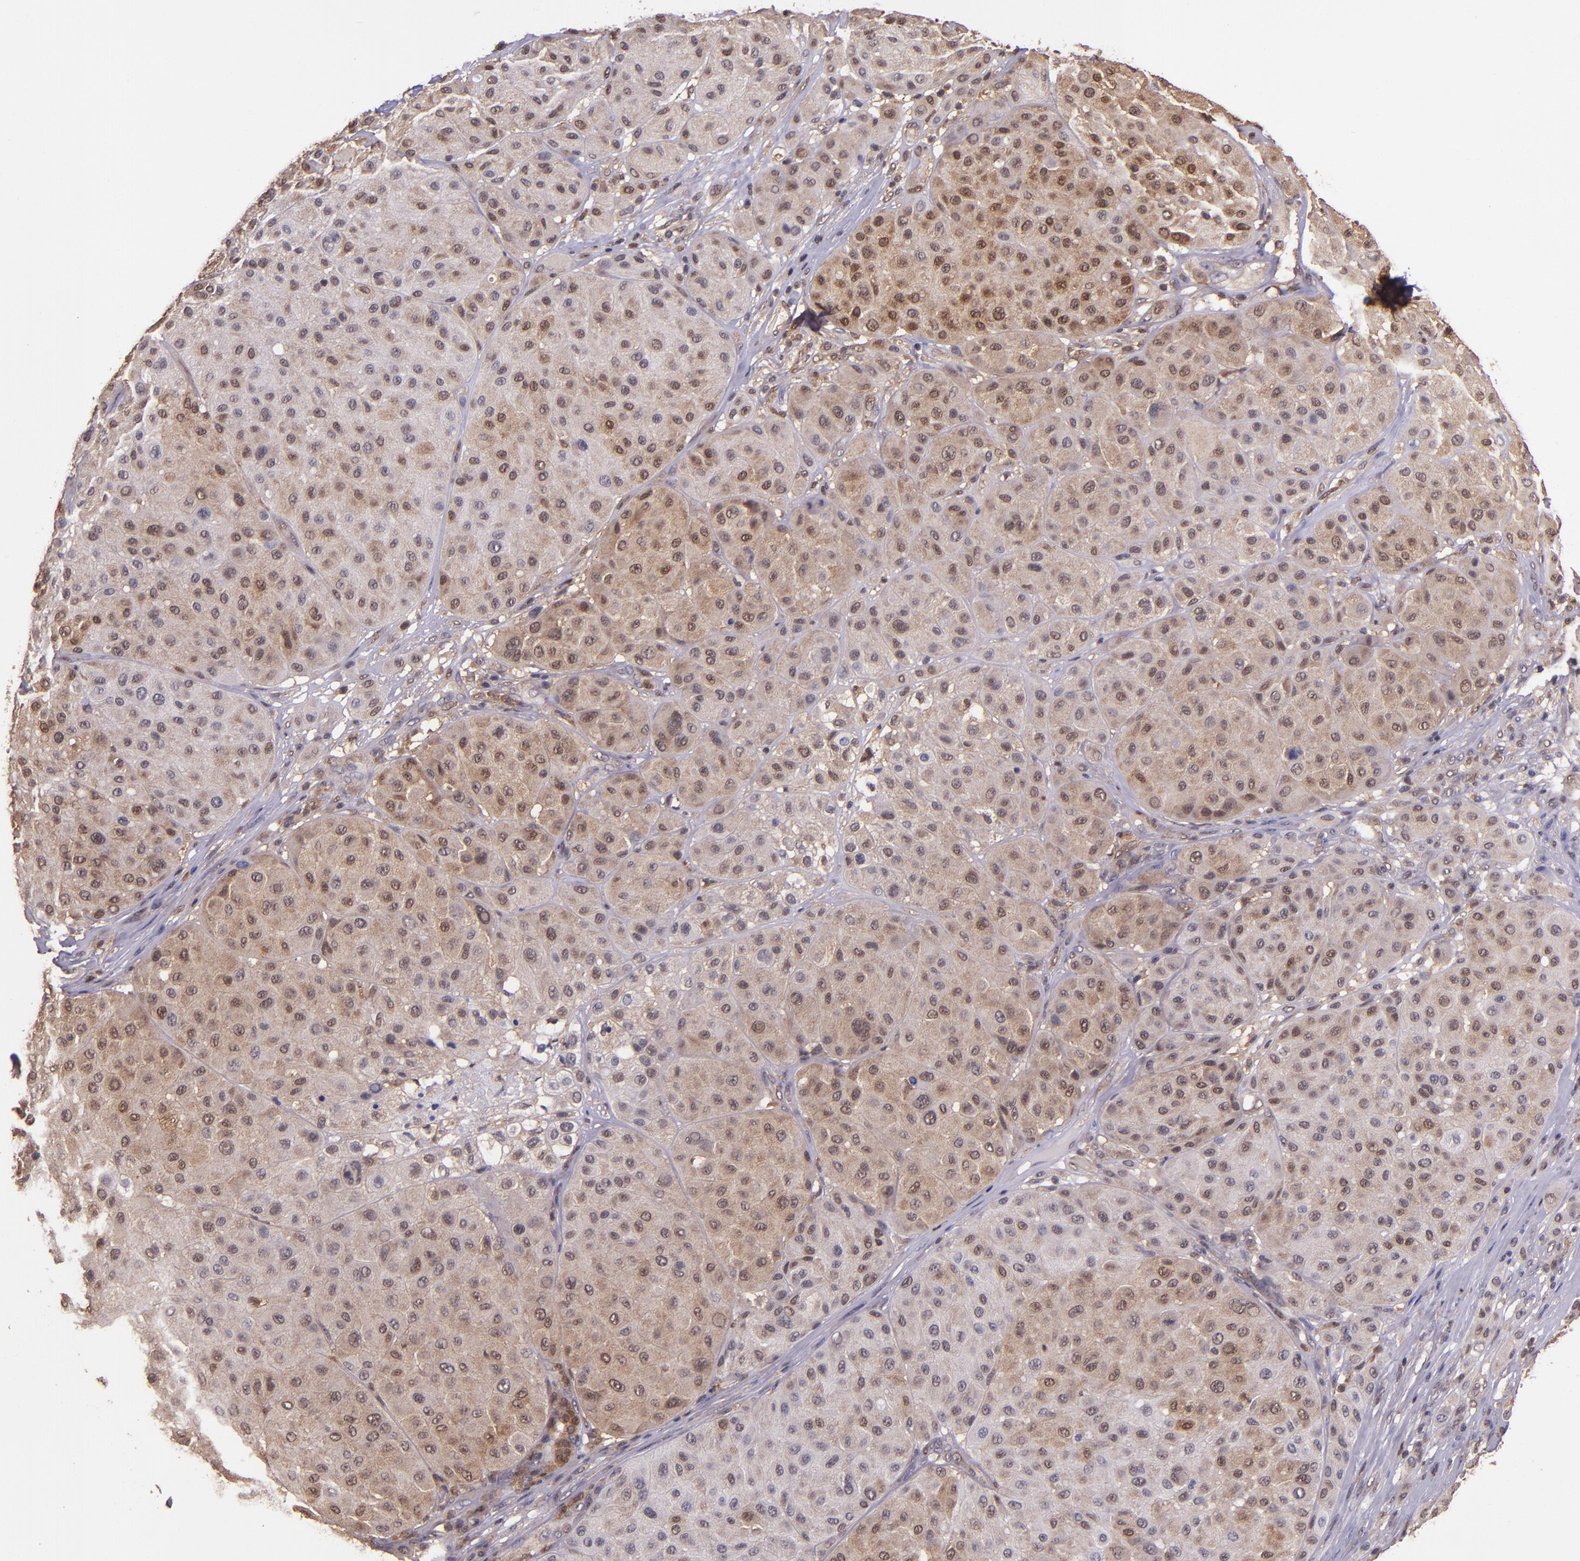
{"staining": {"intensity": "moderate", "quantity": ">75%", "location": "cytoplasmic/membranous,nuclear"}, "tissue": "melanoma", "cell_type": "Tumor cells", "image_type": "cancer", "snomed": [{"axis": "morphology", "description": "Normal tissue, NOS"}, {"axis": "morphology", "description": "Malignant melanoma, Metastatic site"}, {"axis": "topography", "description": "Skin"}], "caption": "Malignant melanoma (metastatic site) stained for a protein demonstrates moderate cytoplasmic/membranous and nuclear positivity in tumor cells. (brown staining indicates protein expression, while blue staining denotes nuclei).", "gene": "STAT6", "patient": {"sex": "male", "age": 41}}